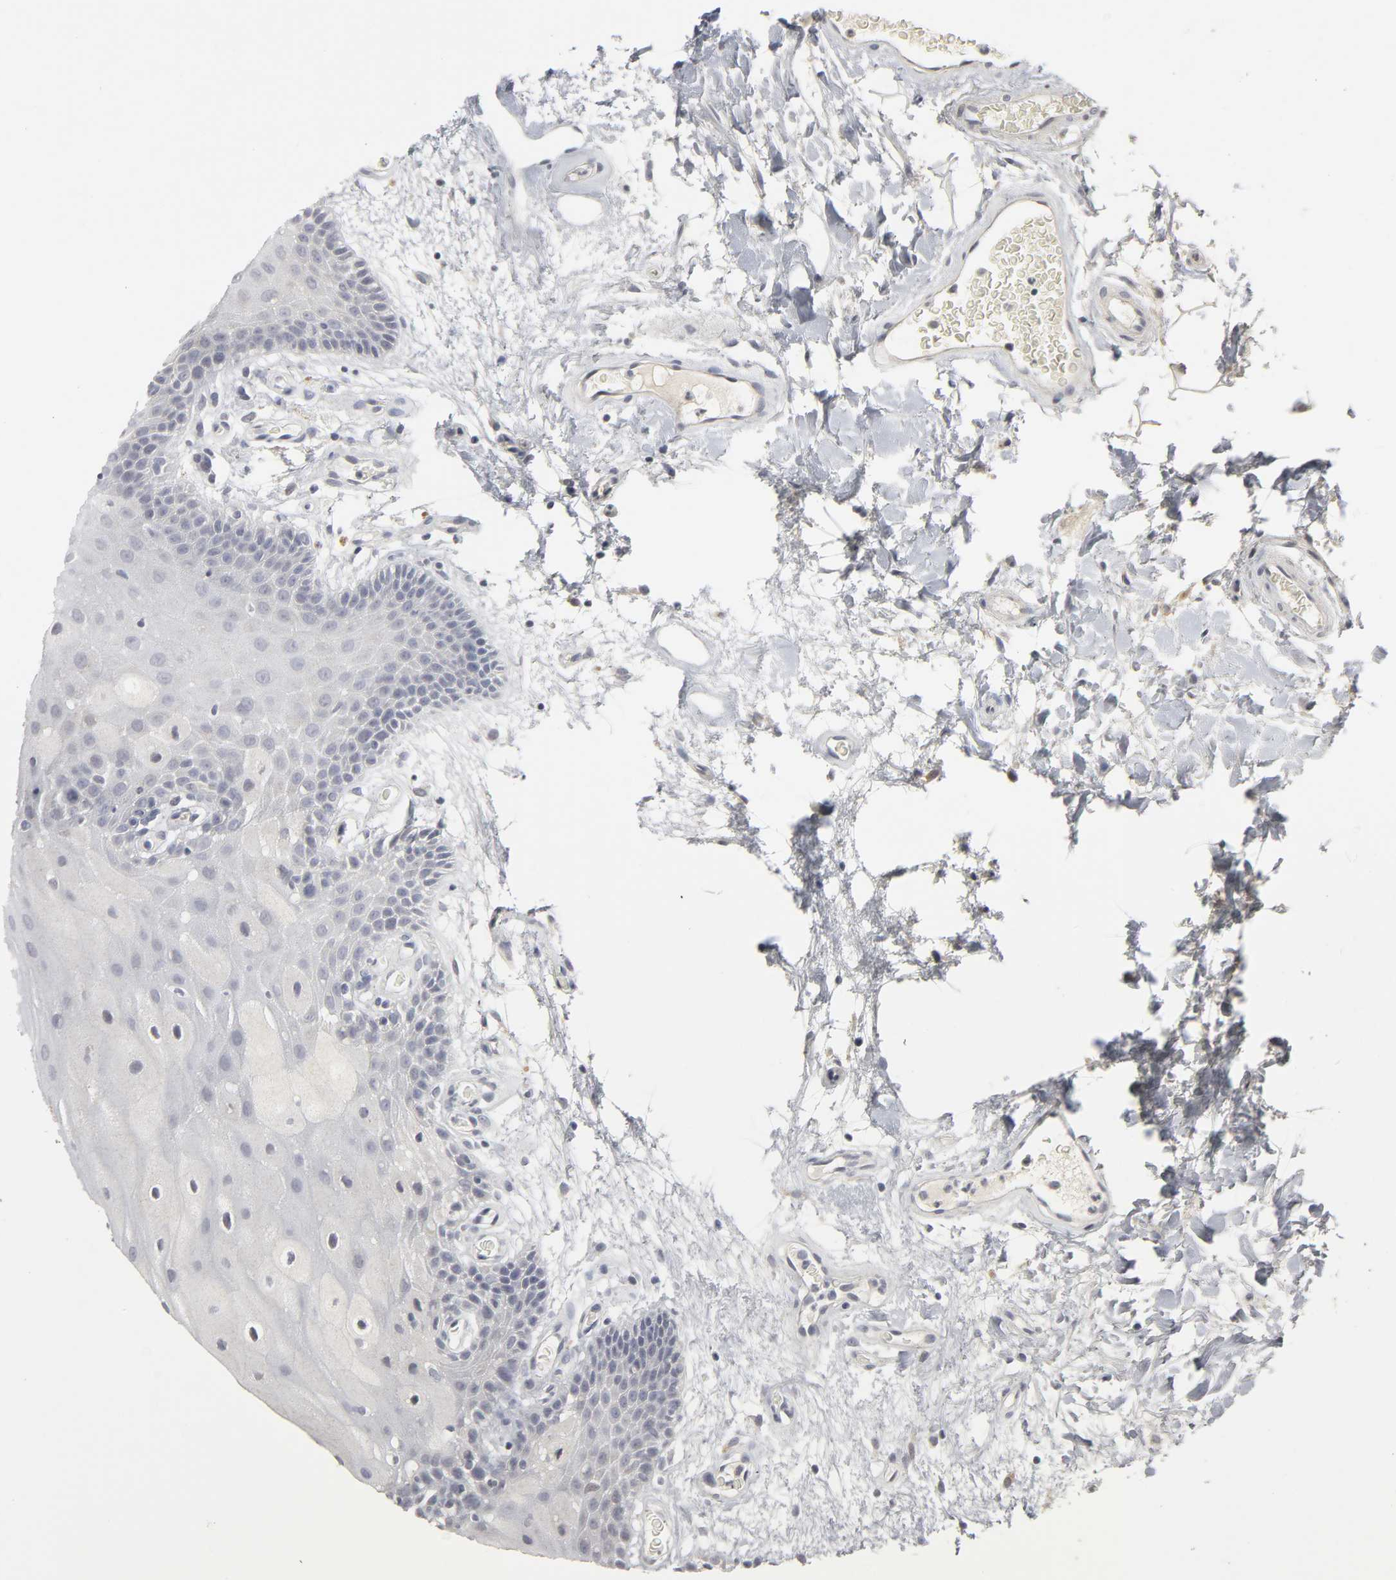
{"staining": {"intensity": "negative", "quantity": "none", "location": "none"}, "tissue": "oral mucosa", "cell_type": "Squamous epithelial cells", "image_type": "normal", "snomed": [{"axis": "morphology", "description": "Normal tissue, NOS"}, {"axis": "morphology", "description": "Squamous cell carcinoma, NOS"}, {"axis": "topography", "description": "Skeletal muscle"}, {"axis": "topography", "description": "Oral tissue"}, {"axis": "topography", "description": "Head-Neck"}], "caption": "DAB (3,3'-diaminobenzidine) immunohistochemical staining of benign human oral mucosa displays no significant staining in squamous epithelial cells. The staining is performed using DAB (3,3'-diaminobenzidine) brown chromogen with nuclei counter-stained in using hematoxylin.", "gene": "TCAP", "patient": {"sex": "male", "age": 71}}